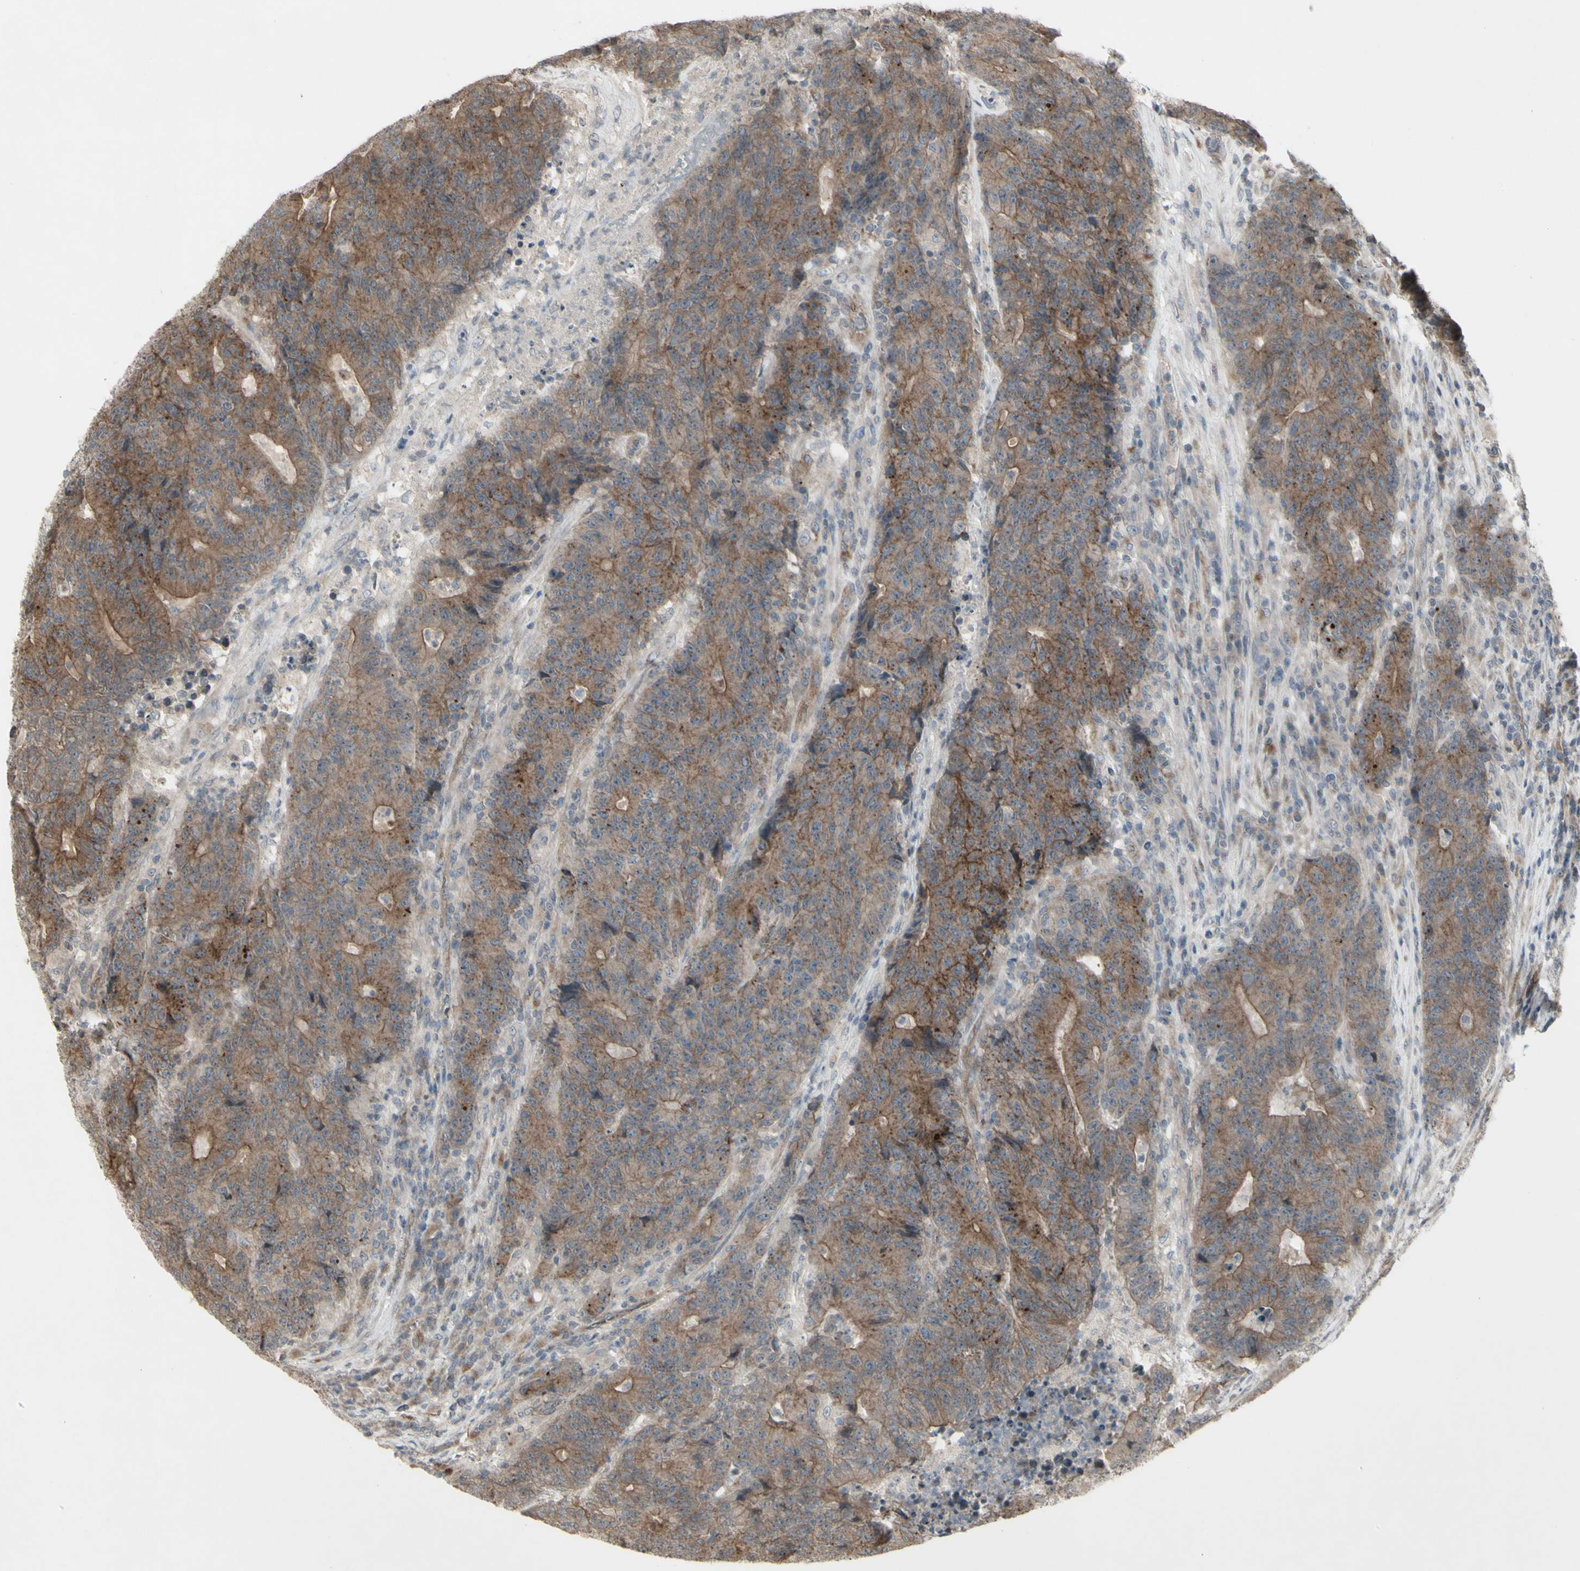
{"staining": {"intensity": "weak", "quantity": ">75%", "location": "cytoplasmic/membranous"}, "tissue": "colorectal cancer", "cell_type": "Tumor cells", "image_type": "cancer", "snomed": [{"axis": "morphology", "description": "Normal tissue, NOS"}, {"axis": "morphology", "description": "Adenocarcinoma, NOS"}, {"axis": "topography", "description": "Colon"}], "caption": "Approximately >75% of tumor cells in colorectal cancer (adenocarcinoma) reveal weak cytoplasmic/membranous protein staining as visualized by brown immunohistochemical staining.", "gene": "JAG1", "patient": {"sex": "female", "age": 75}}